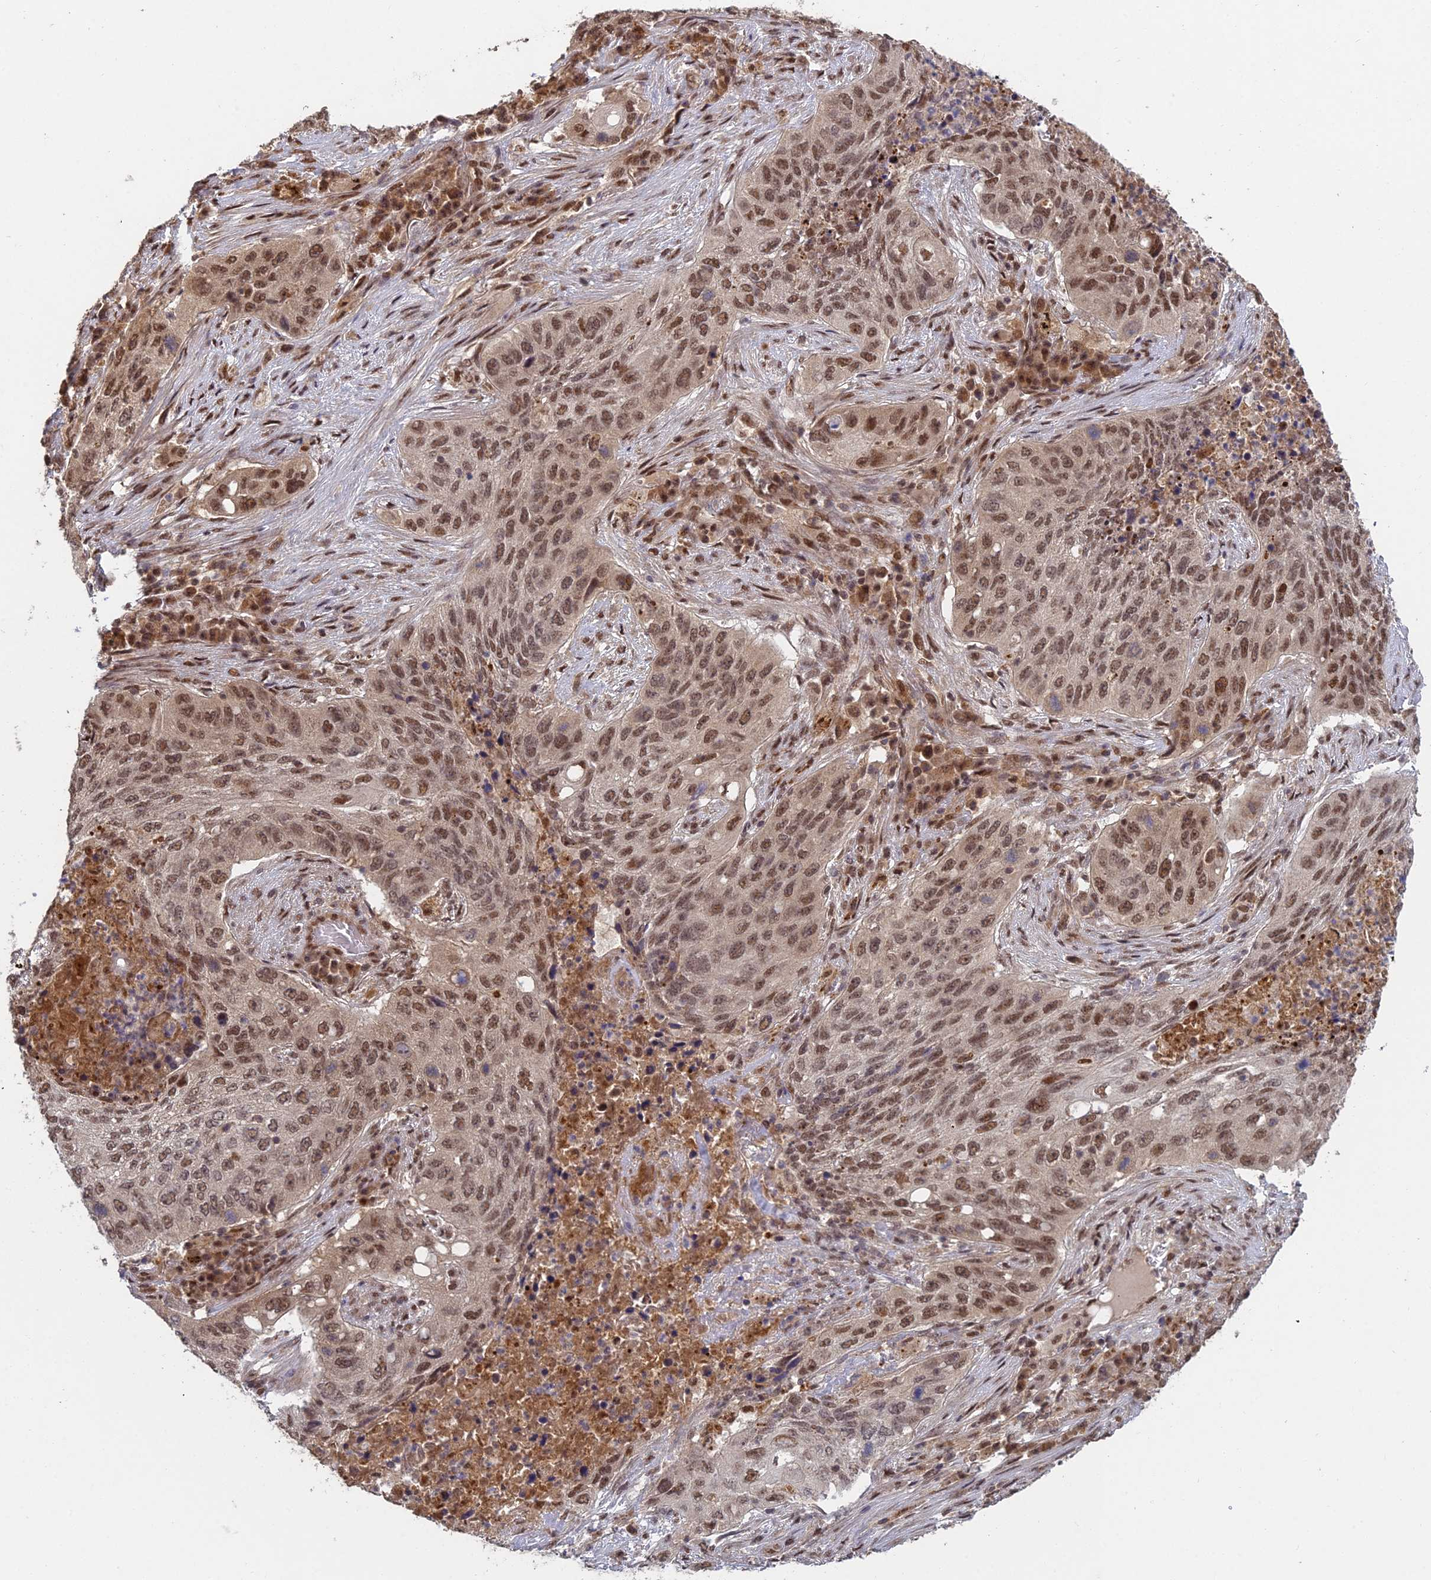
{"staining": {"intensity": "moderate", "quantity": ">75%", "location": "nuclear"}, "tissue": "lung cancer", "cell_type": "Tumor cells", "image_type": "cancer", "snomed": [{"axis": "morphology", "description": "Squamous cell carcinoma, NOS"}, {"axis": "topography", "description": "Lung"}], "caption": "Tumor cells reveal medium levels of moderate nuclear positivity in about >75% of cells in lung squamous cell carcinoma. (Brightfield microscopy of DAB IHC at high magnification).", "gene": "RANBP3", "patient": {"sex": "female", "age": 63}}